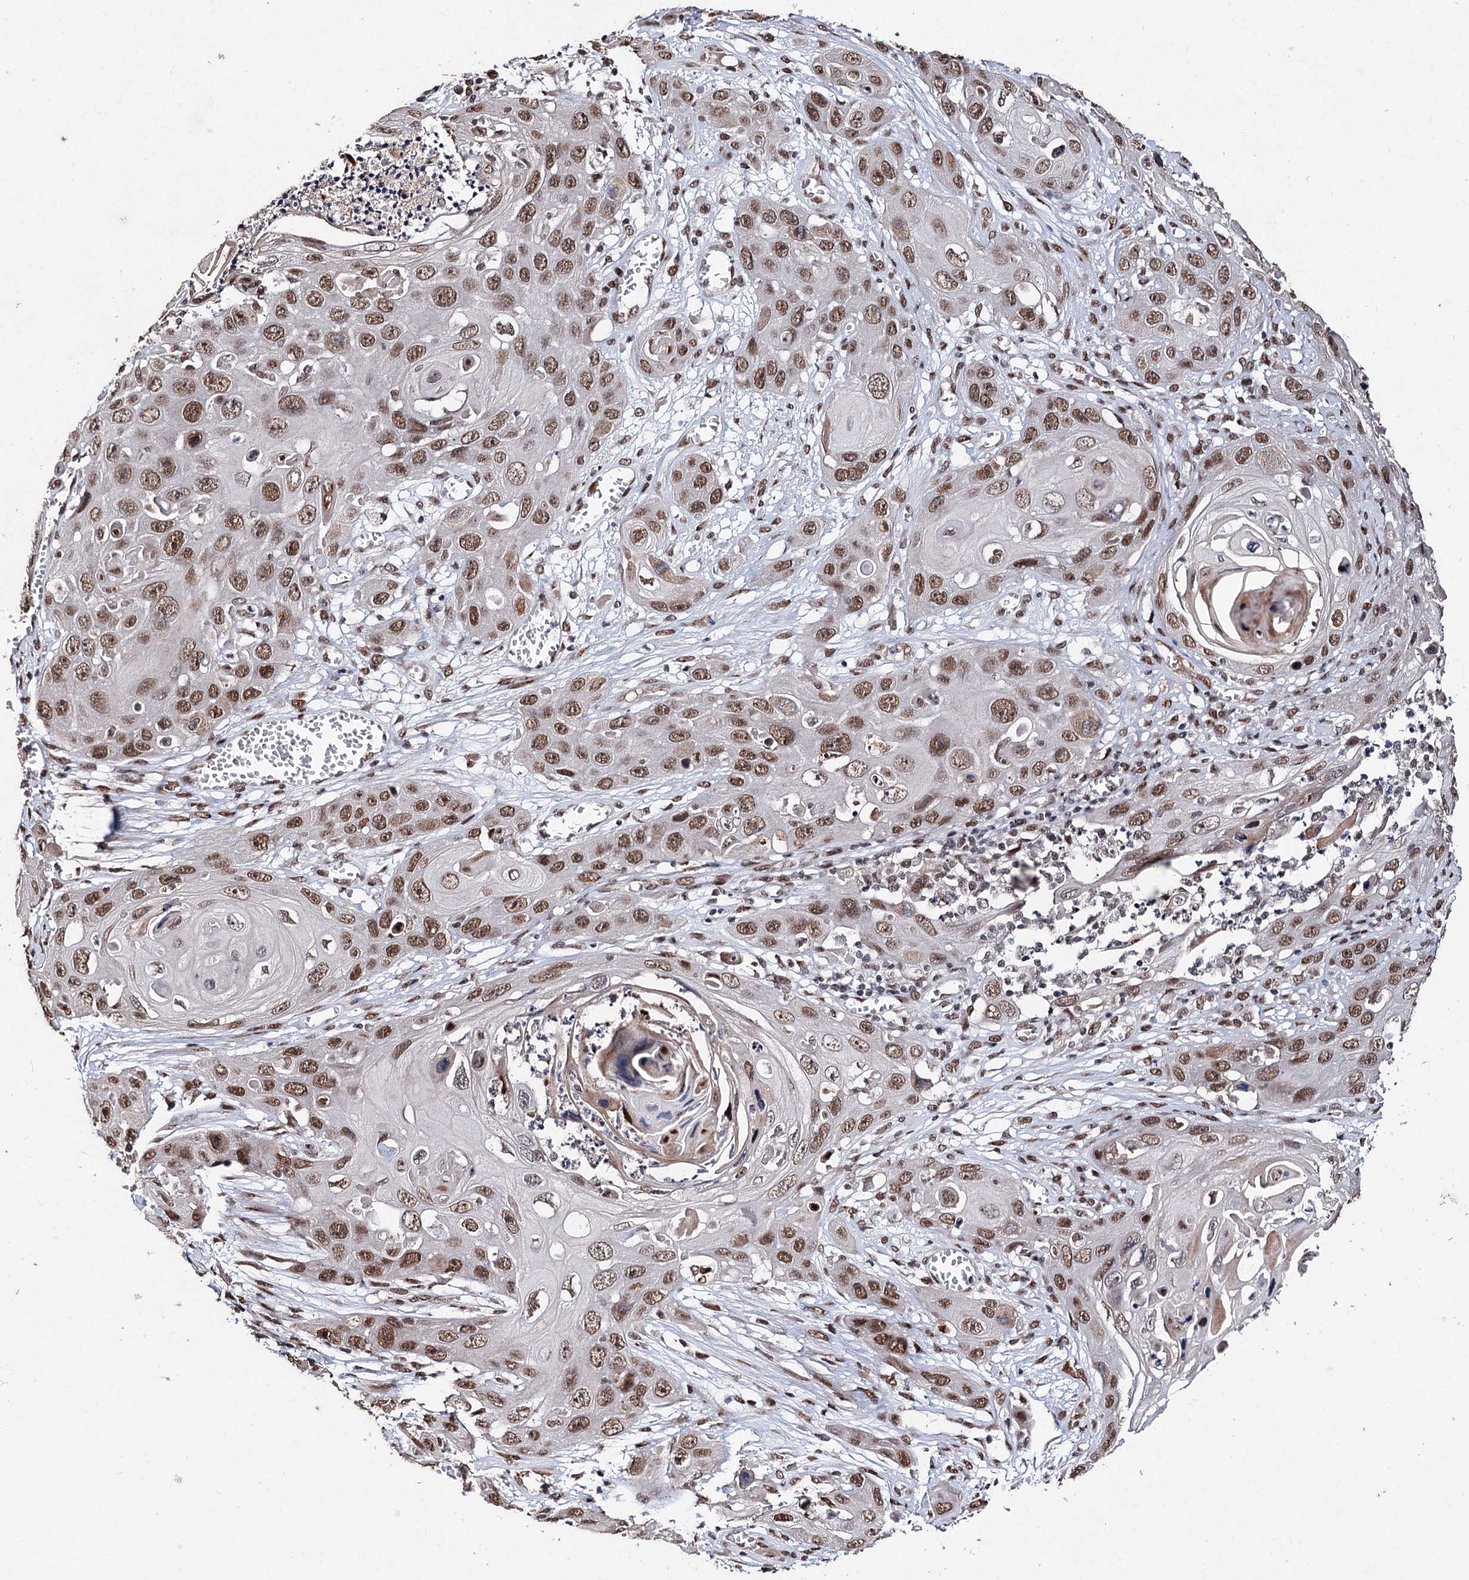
{"staining": {"intensity": "moderate", "quantity": ">75%", "location": "nuclear"}, "tissue": "skin cancer", "cell_type": "Tumor cells", "image_type": "cancer", "snomed": [{"axis": "morphology", "description": "Squamous cell carcinoma, NOS"}, {"axis": "topography", "description": "Skin"}], "caption": "Immunohistochemistry image of human squamous cell carcinoma (skin) stained for a protein (brown), which demonstrates medium levels of moderate nuclear expression in about >75% of tumor cells.", "gene": "MATR3", "patient": {"sex": "male", "age": 55}}